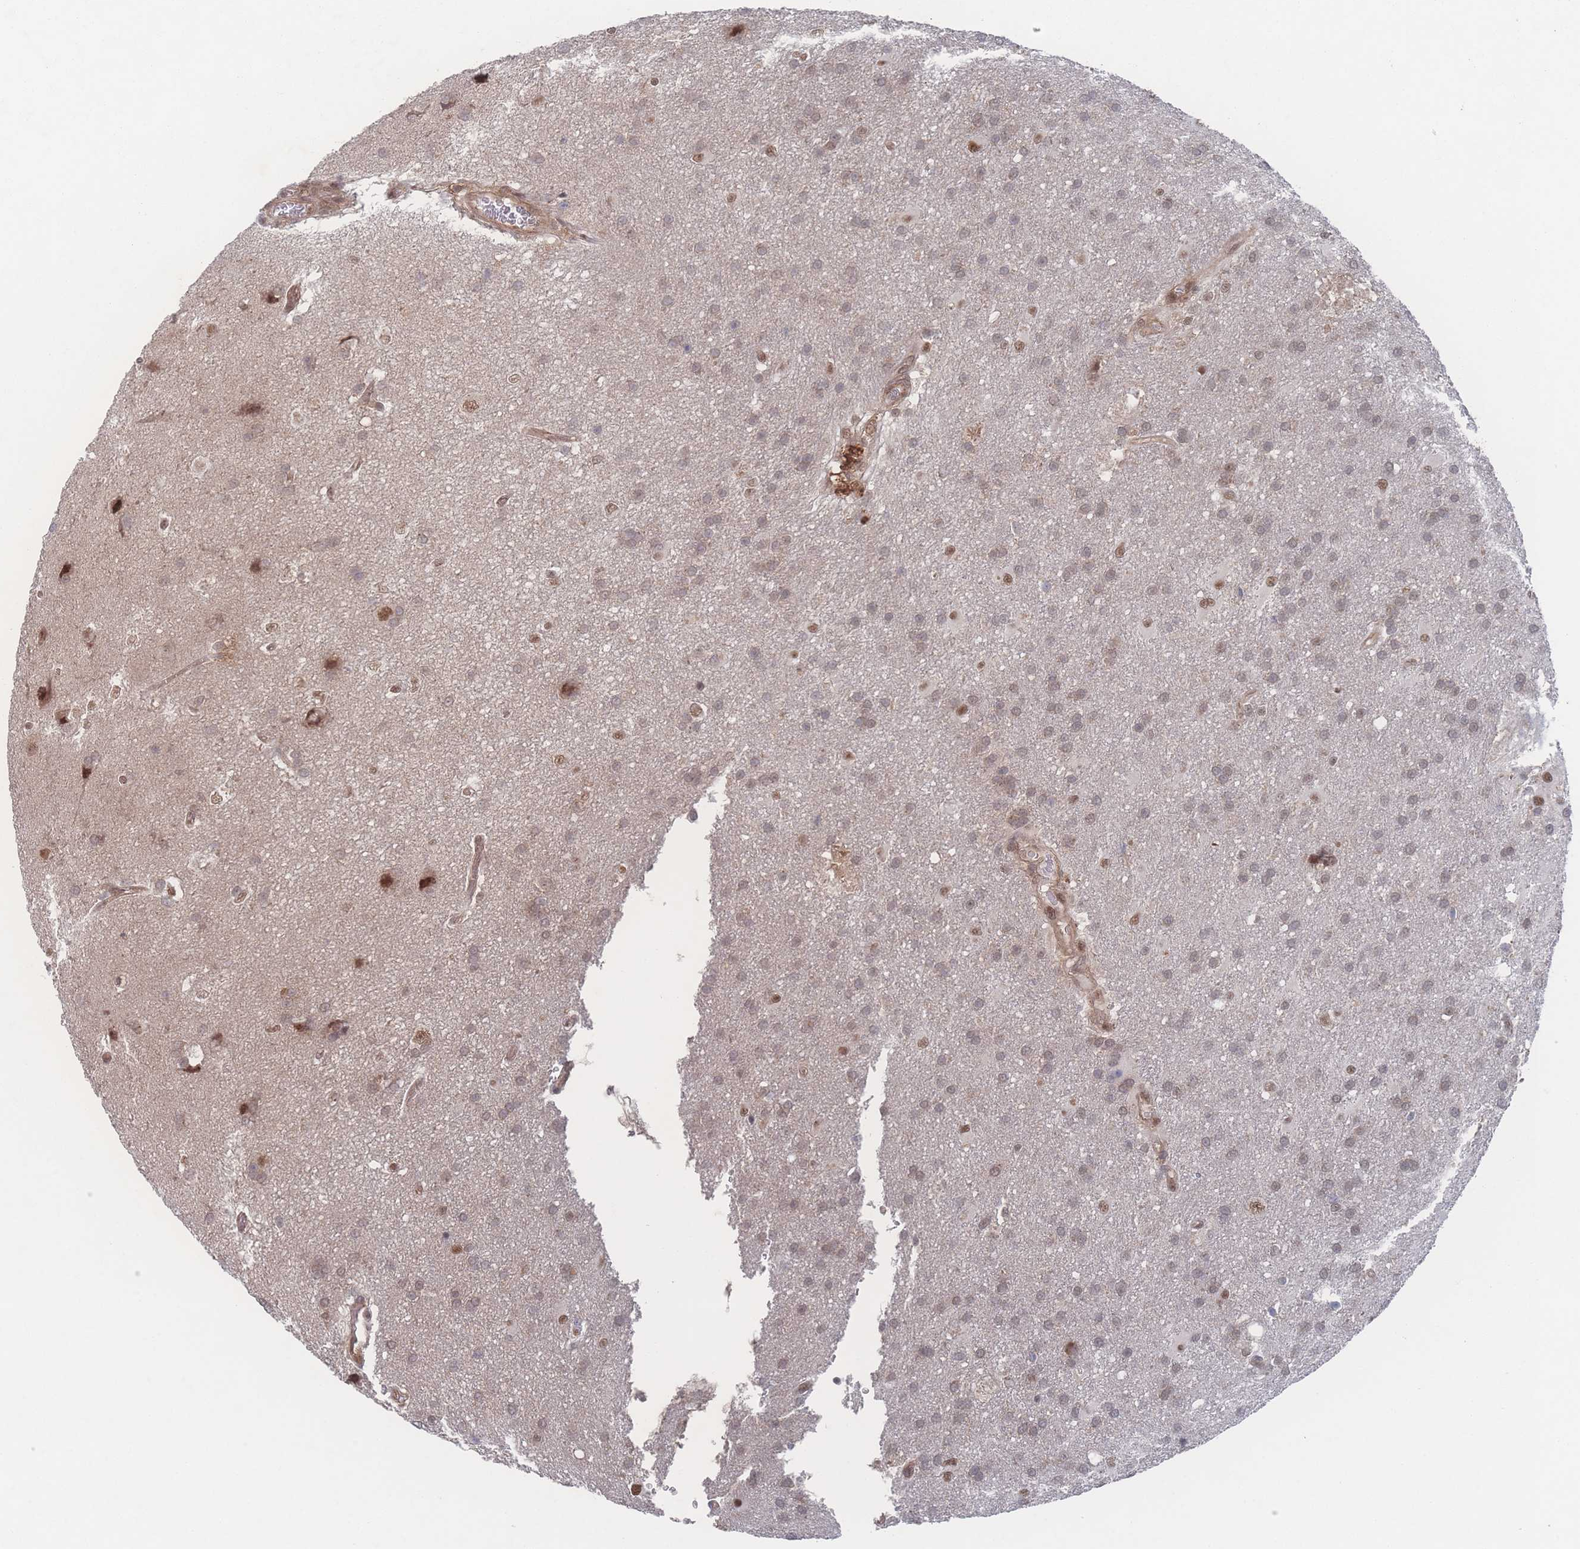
{"staining": {"intensity": "moderate", "quantity": ">75%", "location": "nuclear"}, "tissue": "glioma", "cell_type": "Tumor cells", "image_type": "cancer", "snomed": [{"axis": "morphology", "description": "Glioma, malignant, Low grade"}, {"axis": "topography", "description": "Brain"}], "caption": "Human malignant glioma (low-grade) stained with a protein marker exhibits moderate staining in tumor cells.", "gene": "PSMA1", "patient": {"sex": "male", "age": 66}}